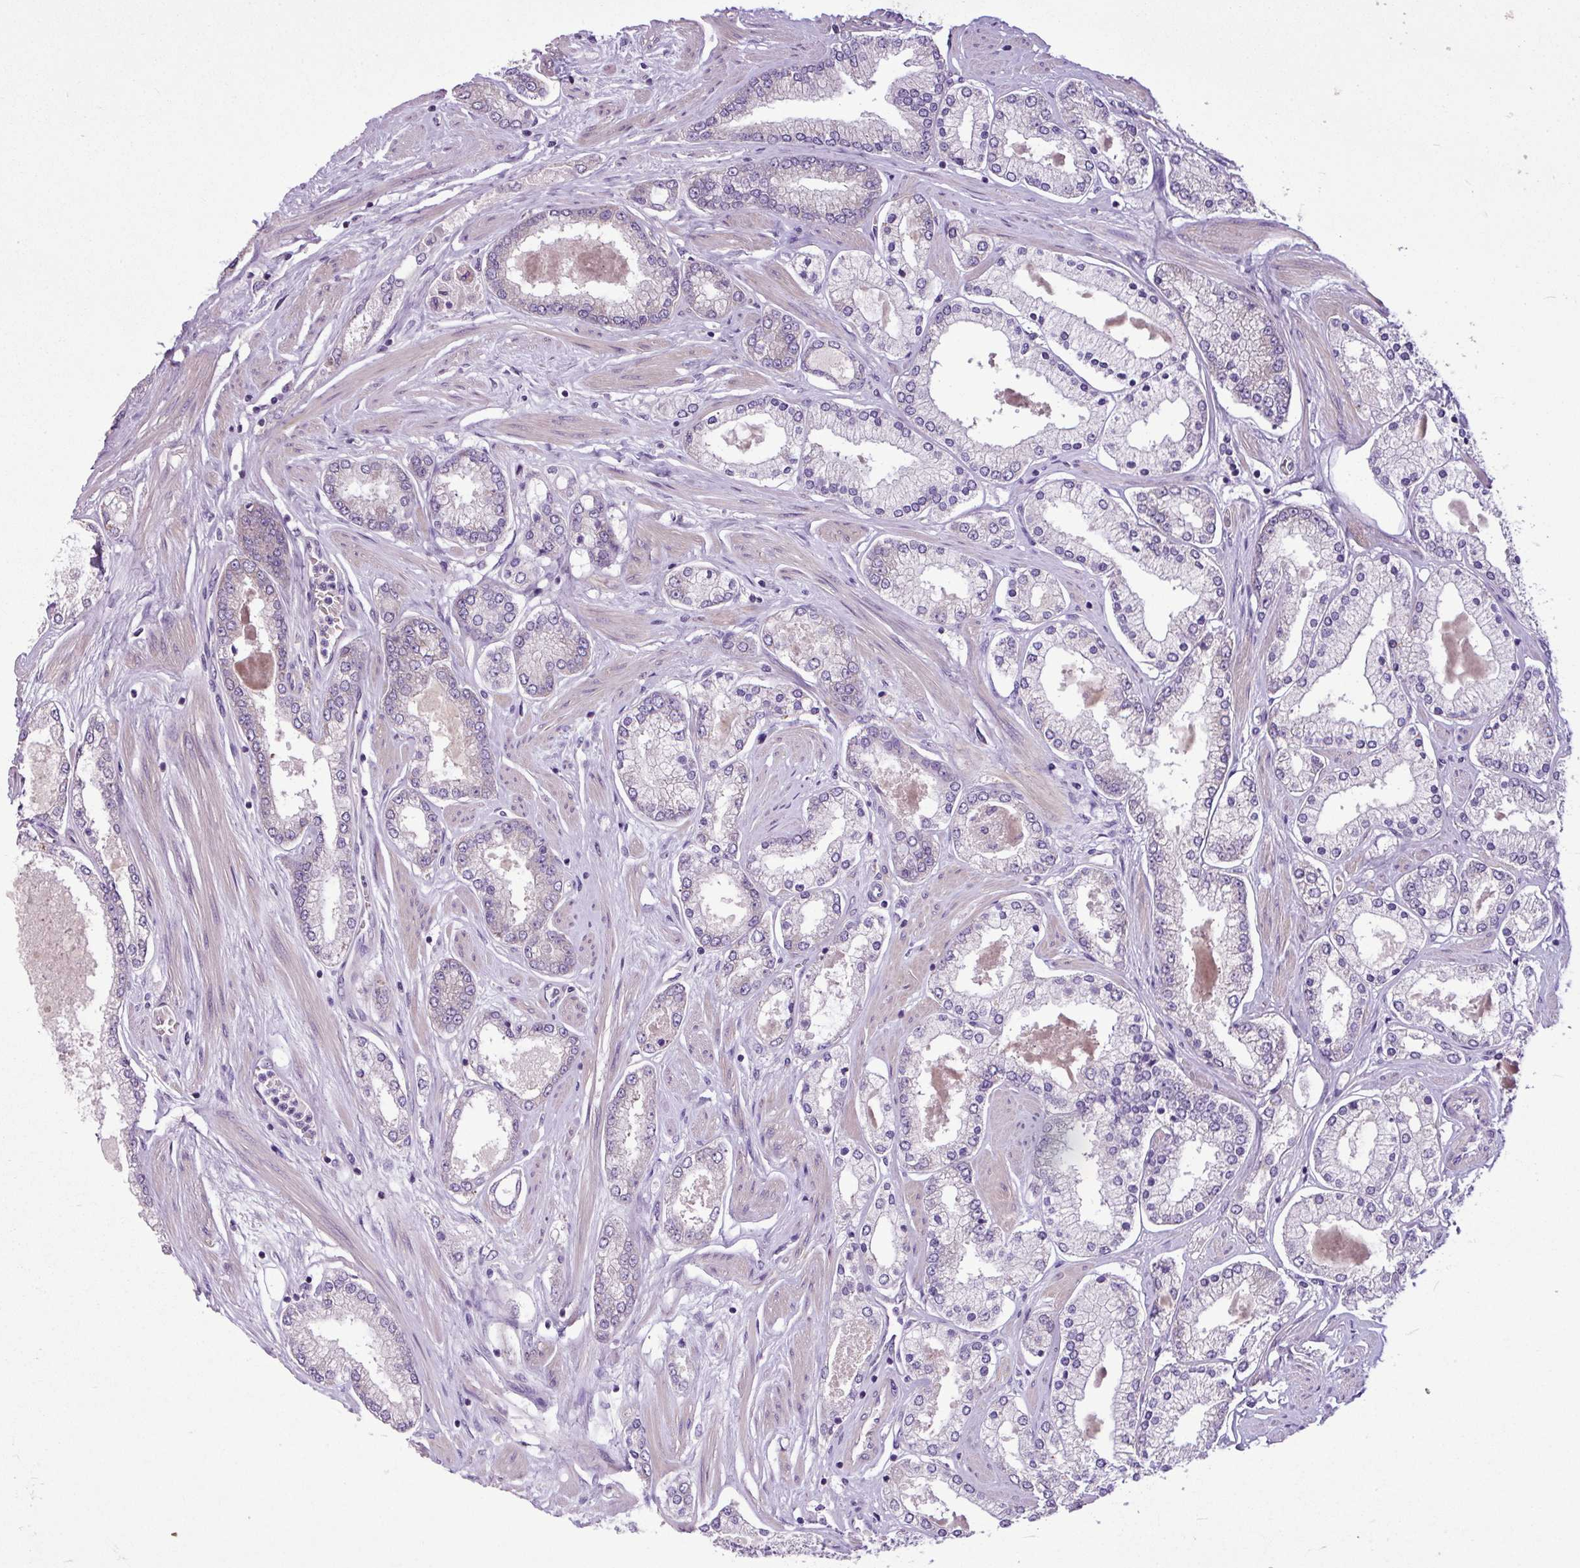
{"staining": {"intensity": "negative", "quantity": "none", "location": "none"}, "tissue": "prostate cancer", "cell_type": "Tumor cells", "image_type": "cancer", "snomed": [{"axis": "morphology", "description": "Adenocarcinoma, Low grade"}, {"axis": "topography", "description": "Prostate"}], "caption": "The photomicrograph reveals no staining of tumor cells in prostate cancer (adenocarcinoma (low-grade)).", "gene": "MROH2A", "patient": {"sex": "male", "age": 42}}